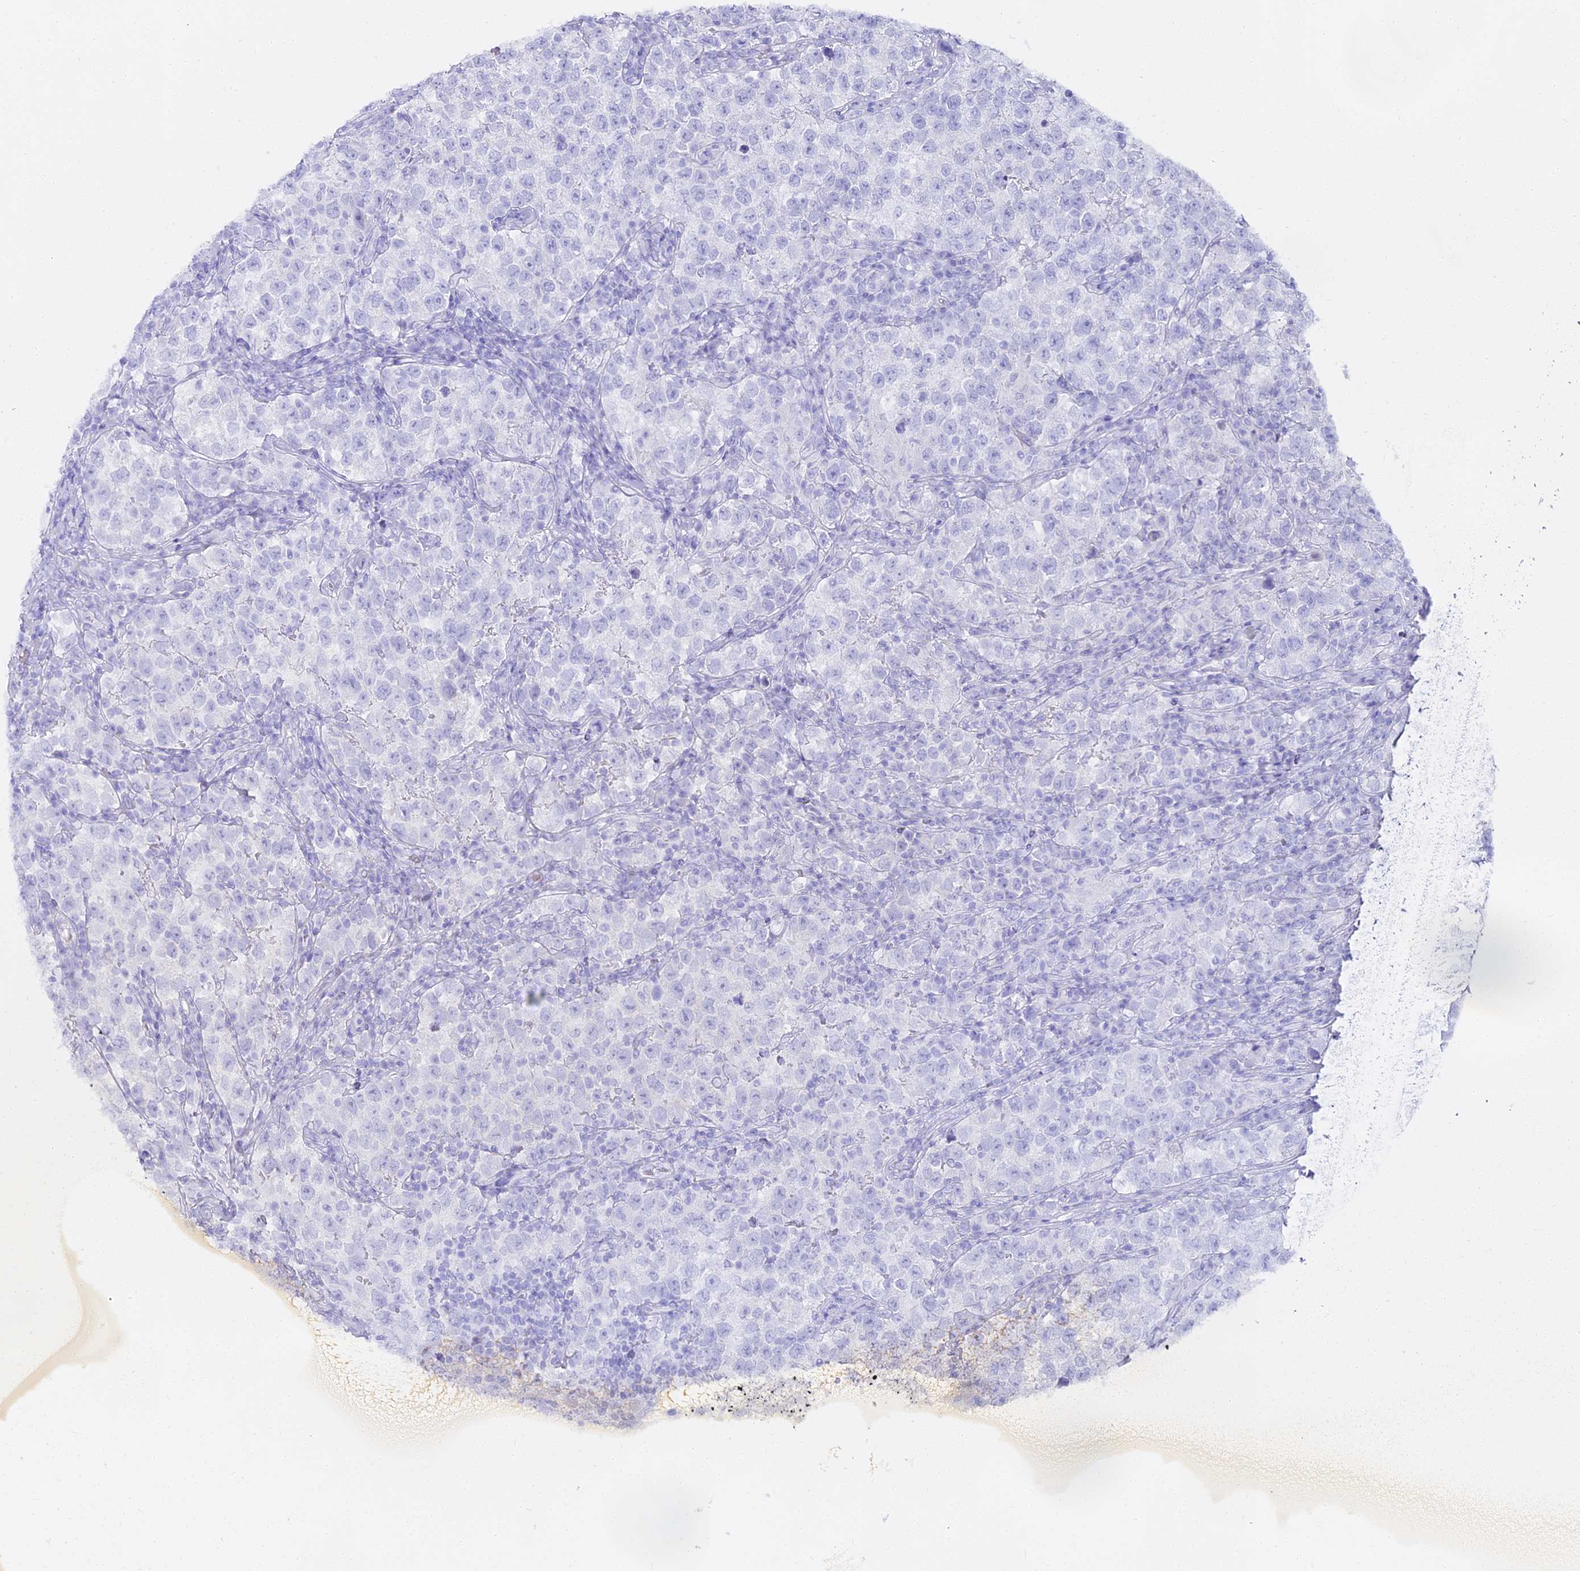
{"staining": {"intensity": "negative", "quantity": "none", "location": "none"}, "tissue": "testis cancer", "cell_type": "Tumor cells", "image_type": "cancer", "snomed": [{"axis": "morphology", "description": "Normal tissue, NOS"}, {"axis": "morphology", "description": "Seminoma, NOS"}, {"axis": "topography", "description": "Testis"}], "caption": "Micrograph shows no significant protein positivity in tumor cells of testis seminoma. Nuclei are stained in blue.", "gene": "ALPG", "patient": {"sex": "male", "age": 43}}